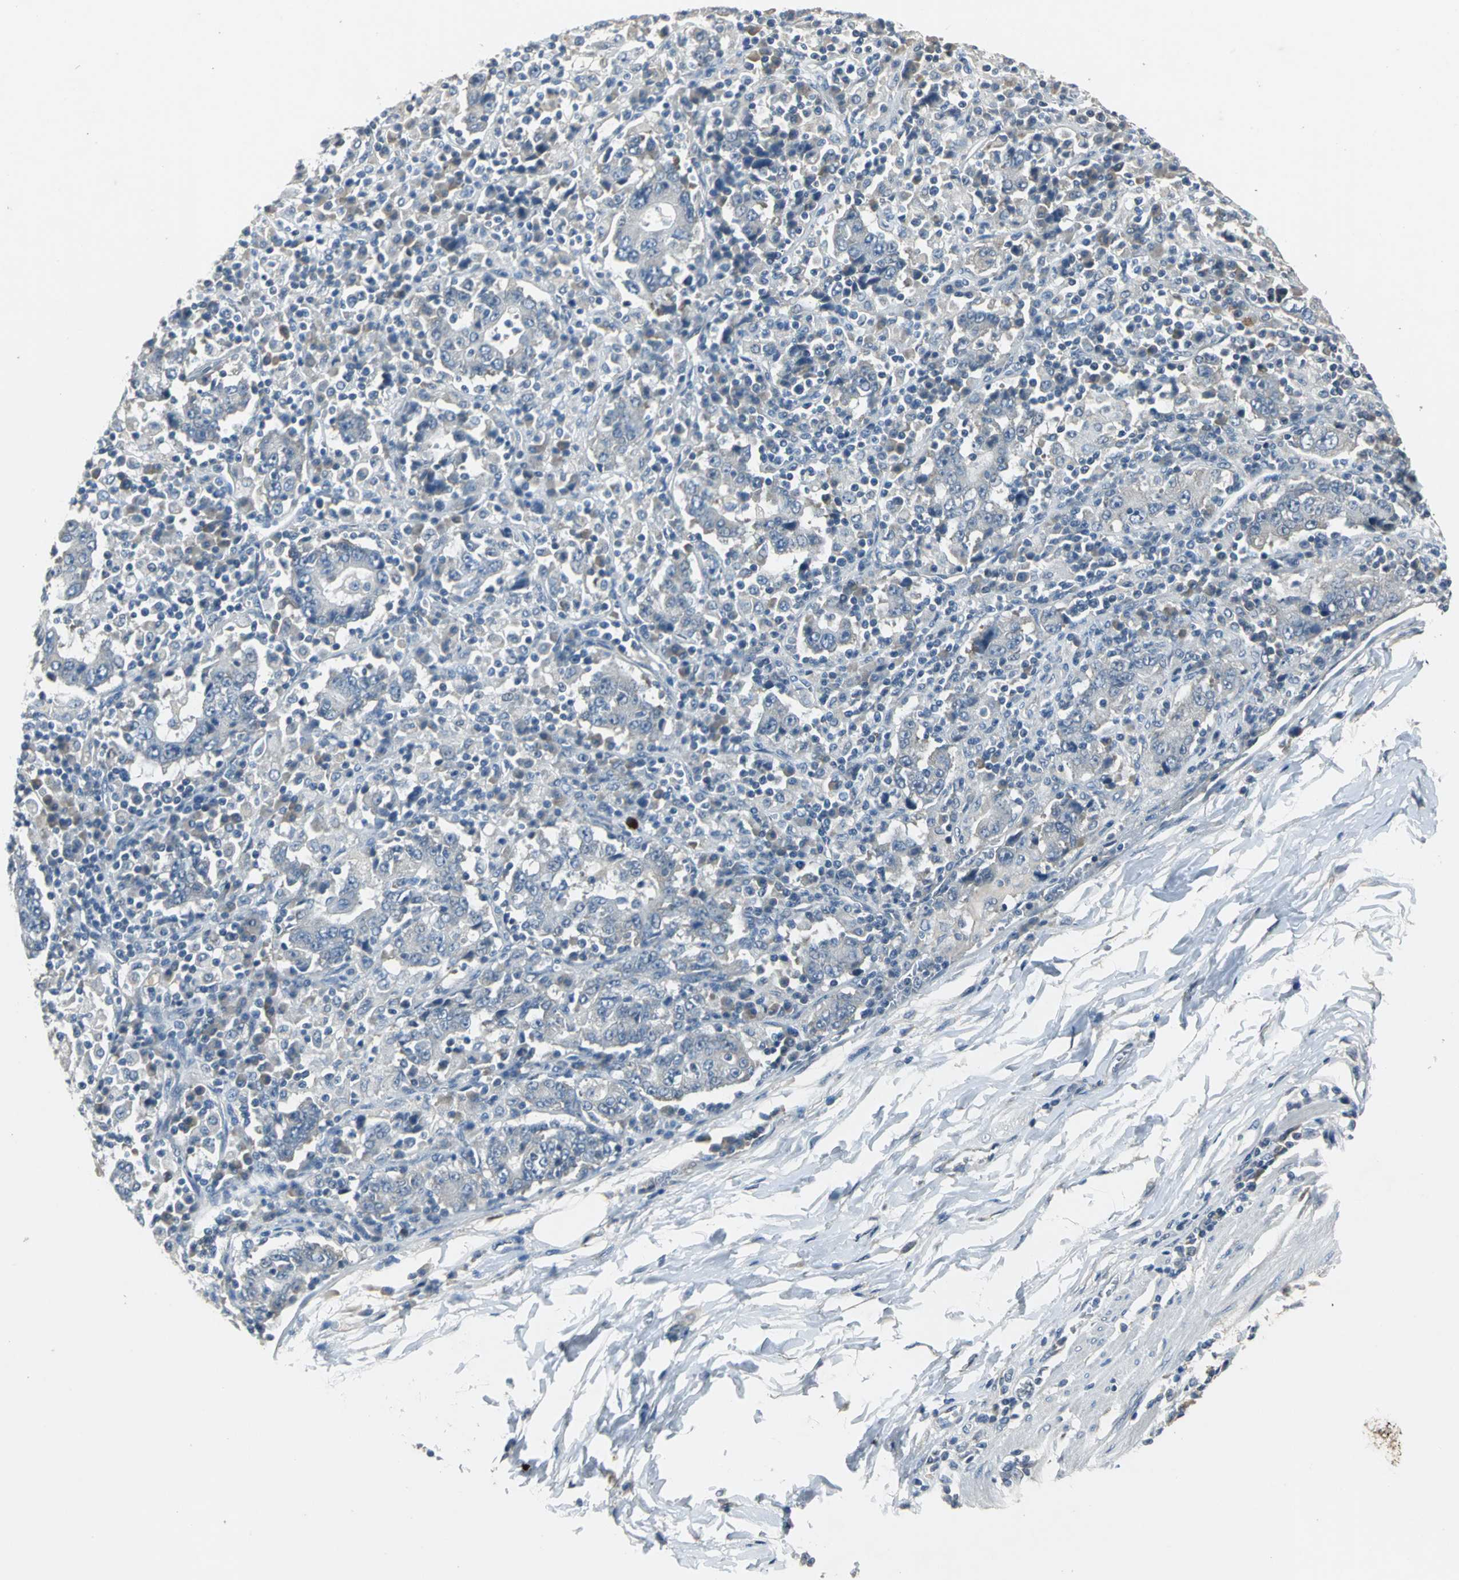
{"staining": {"intensity": "weak", "quantity": "<25%", "location": "cytoplasmic/membranous"}, "tissue": "stomach cancer", "cell_type": "Tumor cells", "image_type": "cancer", "snomed": [{"axis": "morphology", "description": "Normal tissue, NOS"}, {"axis": "morphology", "description": "Adenocarcinoma, NOS"}, {"axis": "topography", "description": "Stomach, upper"}, {"axis": "topography", "description": "Stomach"}], "caption": "IHC image of stomach cancer (adenocarcinoma) stained for a protein (brown), which demonstrates no staining in tumor cells. The staining was performed using DAB (3,3'-diaminobenzidine) to visualize the protein expression in brown, while the nuclei were stained in blue with hematoxylin (Magnification: 20x).", "gene": "JADE3", "patient": {"sex": "male", "age": 59}}